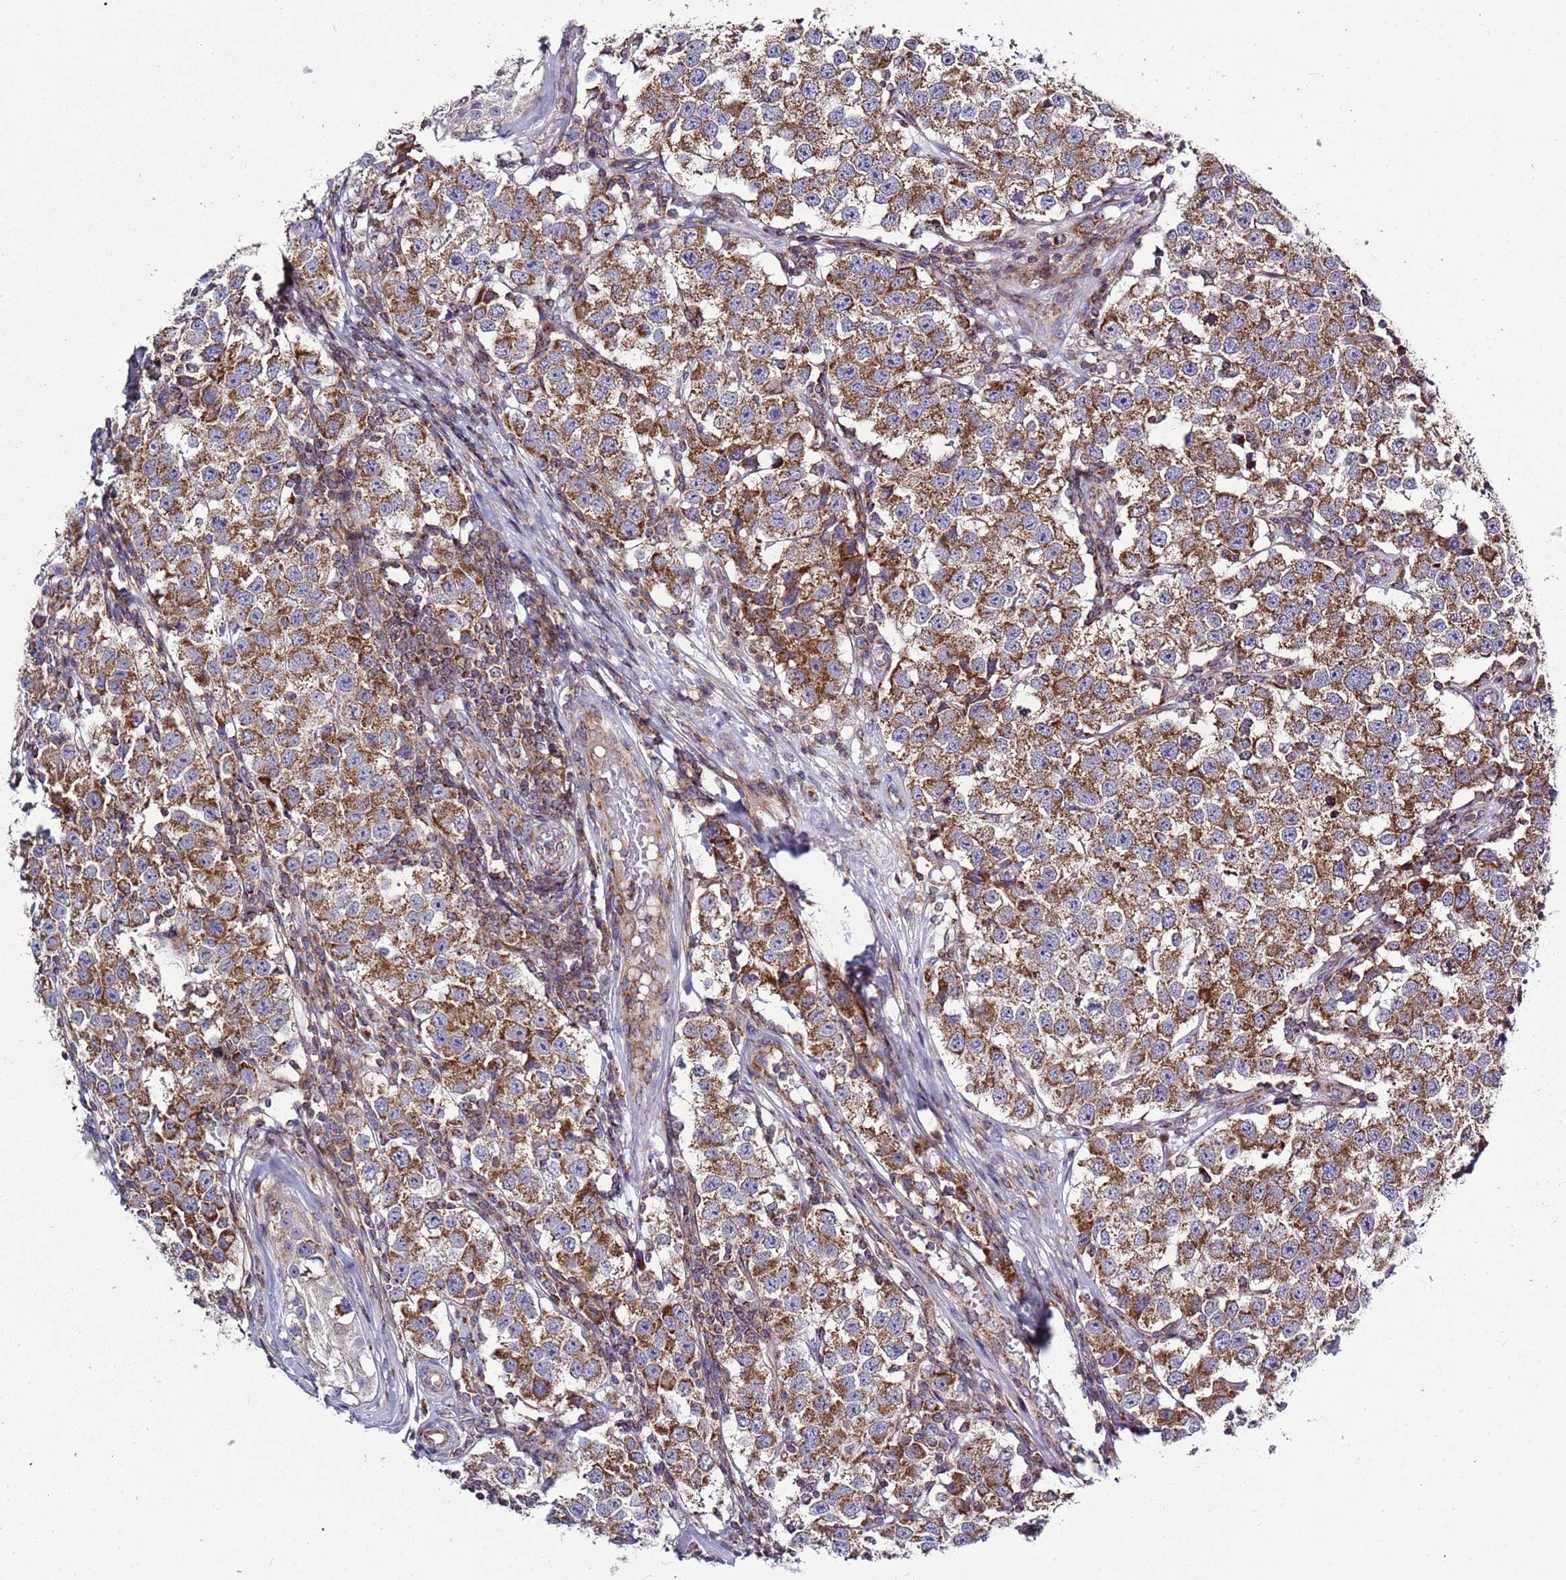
{"staining": {"intensity": "moderate", "quantity": ">75%", "location": "cytoplasmic/membranous"}, "tissue": "testis cancer", "cell_type": "Tumor cells", "image_type": "cancer", "snomed": [{"axis": "morphology", "description": "Seminoma, NOS"}, {"axis": "topography", "description": "Testis"}], "caption": "Approximately >75% of tumor cells in human testis seminoma reveal moderate cytoplasmic/membranous protein staining as visualized by brown immunohistochemical staining.", "gene": "IRS4", "patient": {"sex": "male", "age": 34}}